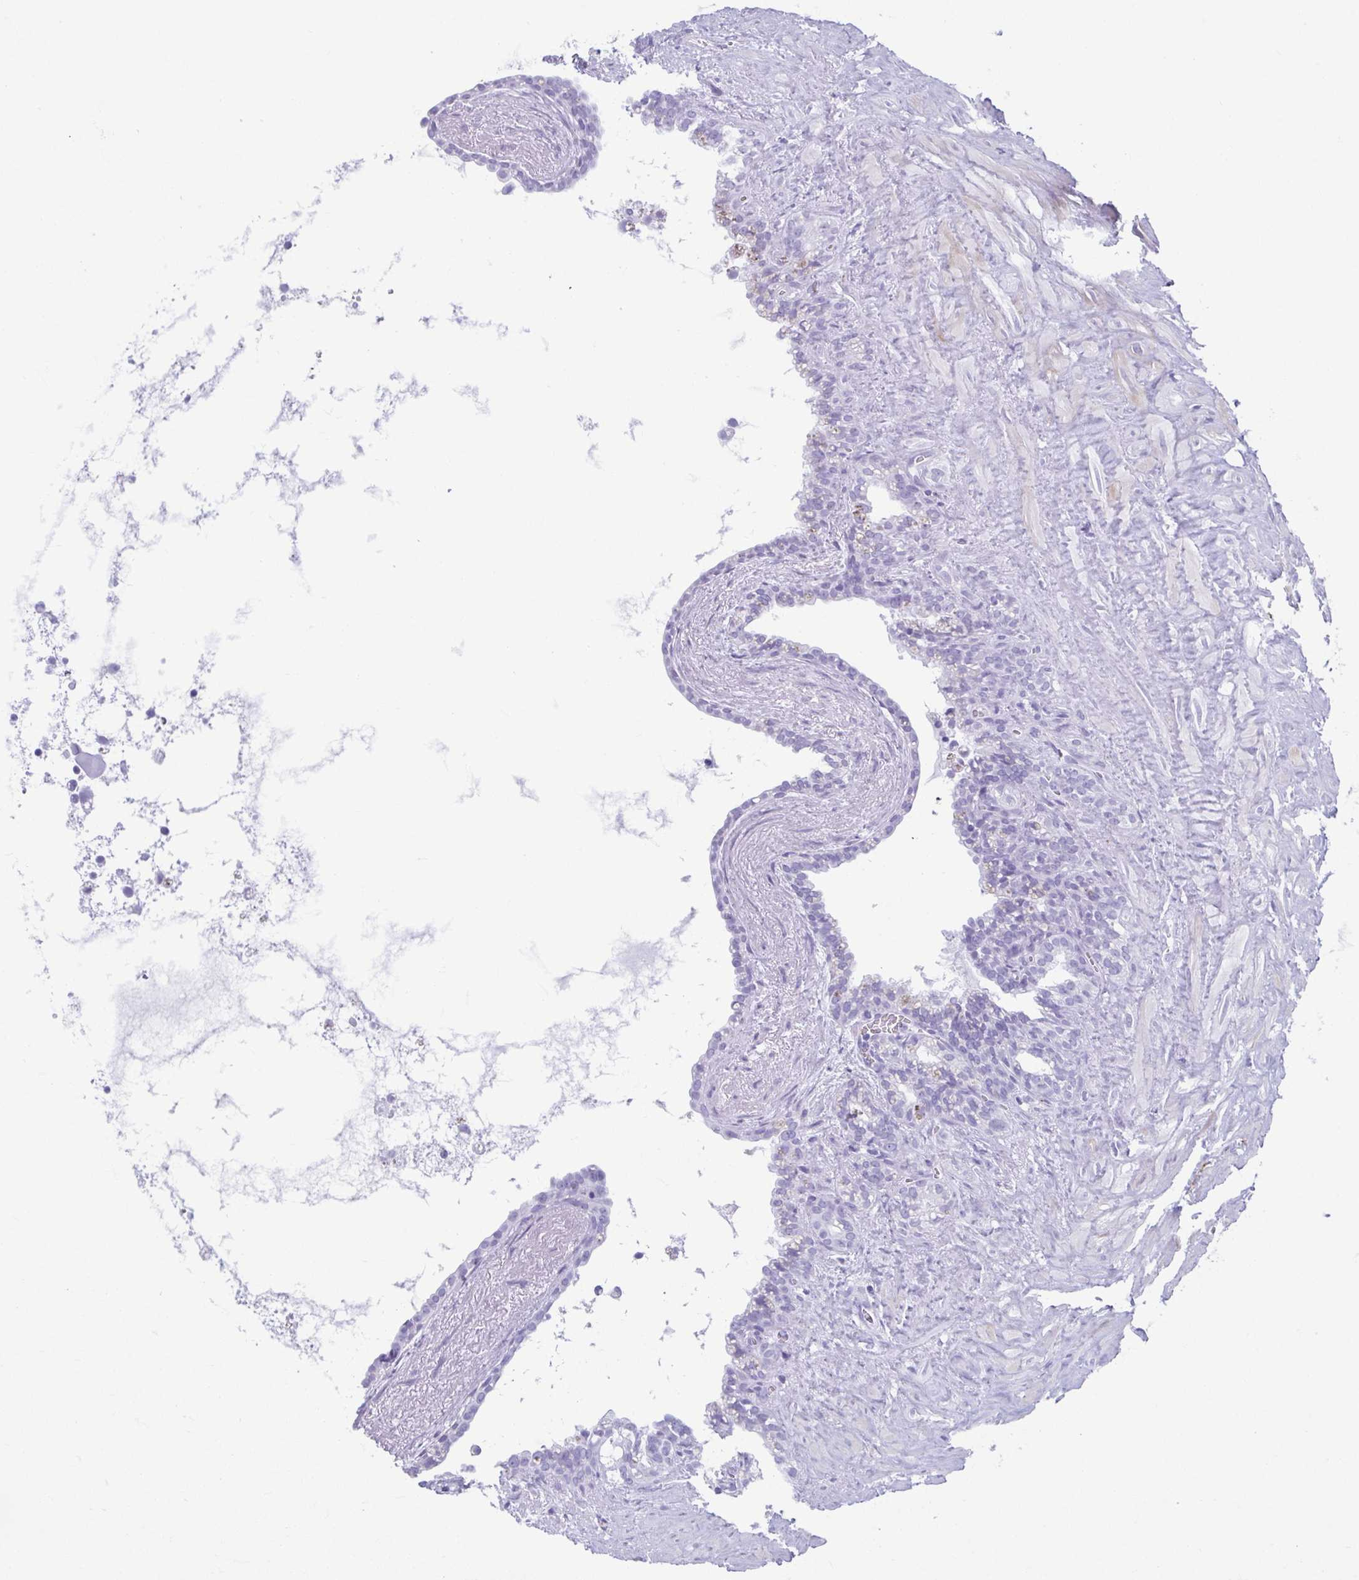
{"staining": {"intensity": "negative", "quantity": "none", "location": "none"}, "tissue": "seminal vesicle", "cell_type": "Glandular cells", "image_type": "normal", "snomed": [{"axis": "morphology", "description": "Normal tissue, NOS"}, {"axis": "topography", "description": "Seminal veicle"}], "caption": "Glandular cells show no significant protein expression in benign seminal vesicle. (DAB (3,3'-diaminobenzidine) immunohistochemistry with hematoxylin counter stain).", "gene": "TCEAL3", "patient": {"sex": "male", "age": 76}}